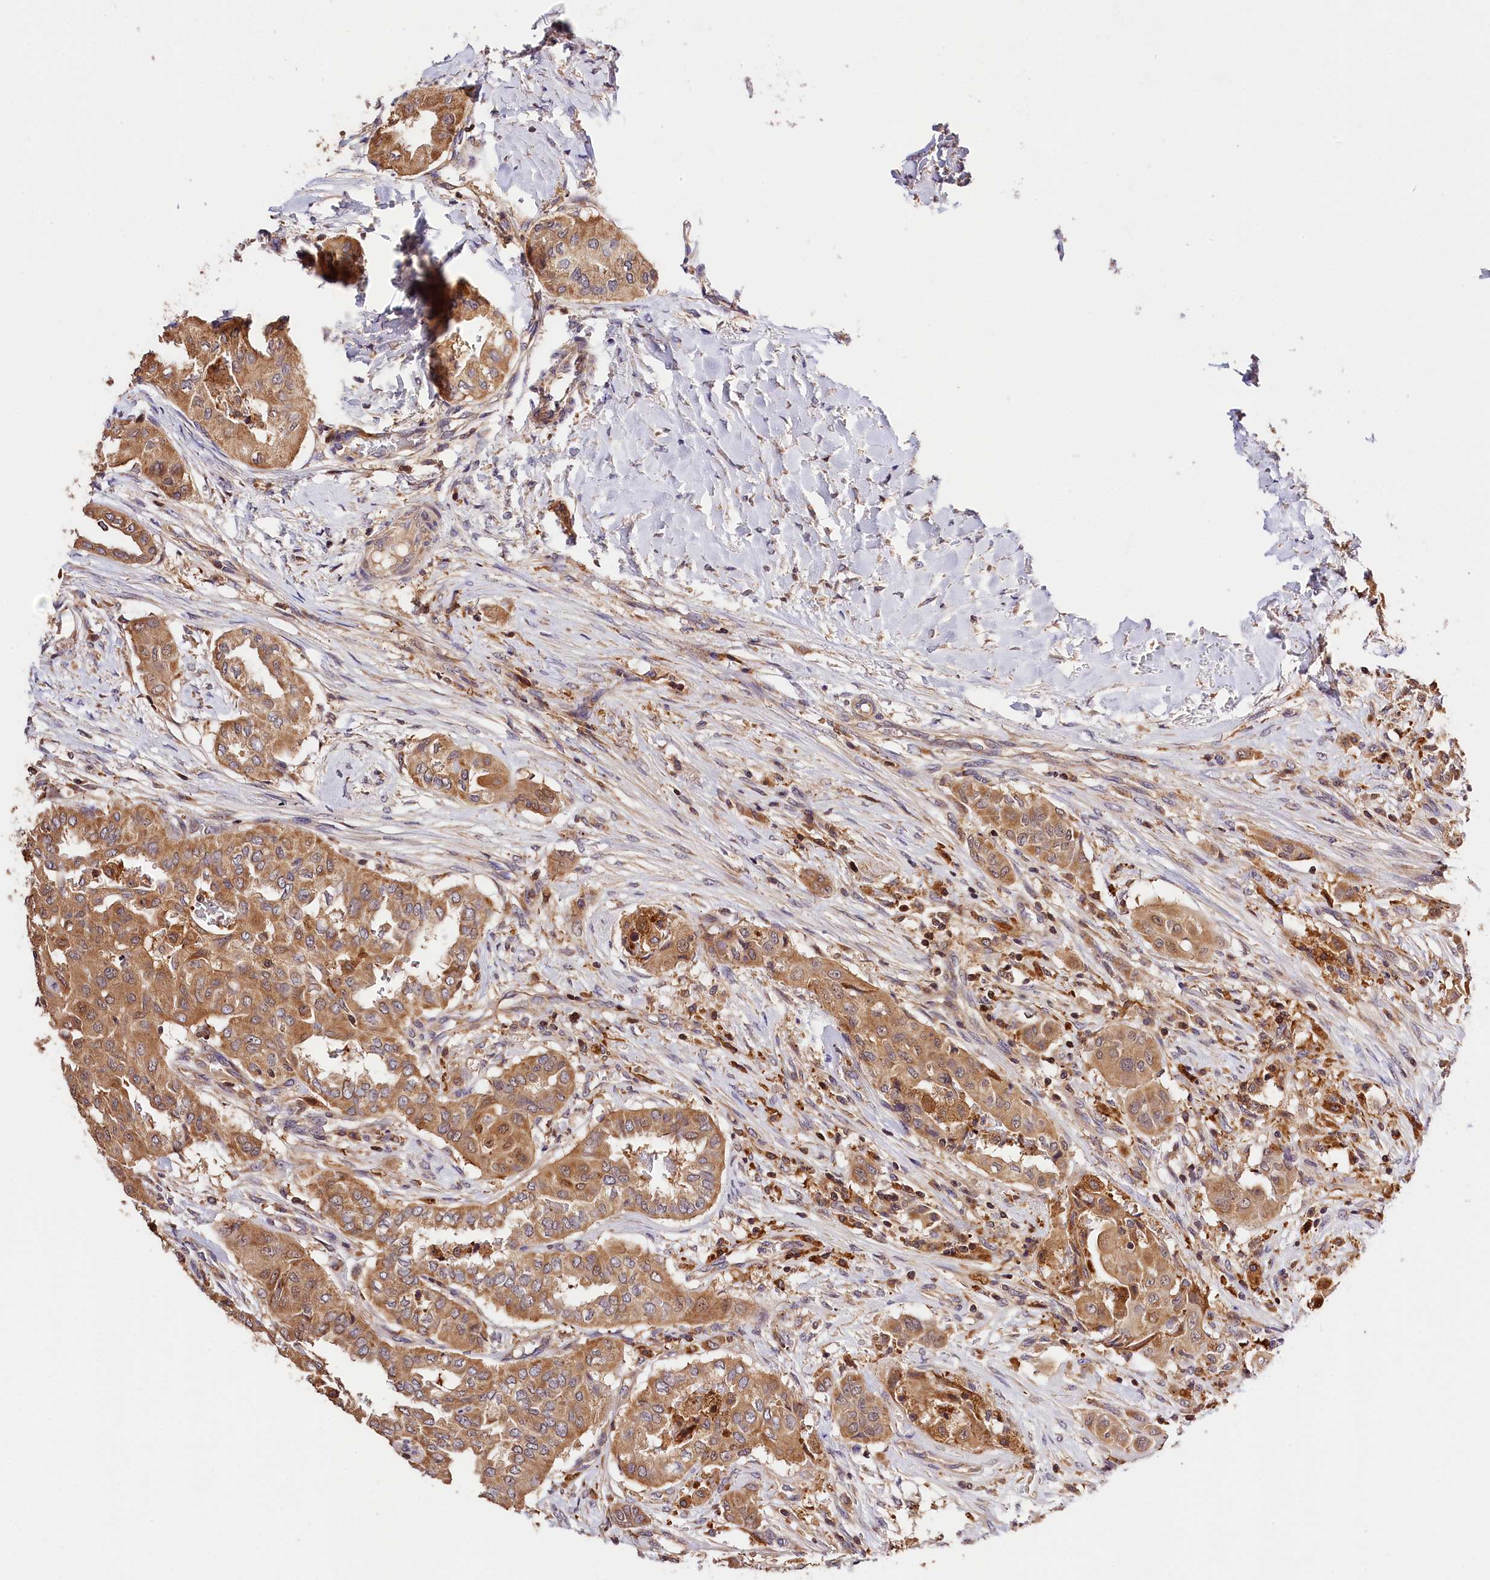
{"staining": {"intensity": "moderate", "quantity": ">75%", "location": "cytoplasmic/membranous"}, "tissue": "thyroid cancer", "cell_type": "Tumor cells", "image_type": "cancer", "snomed": [{"axis": "morphology", "description": "Papillary adenocarcinoma, NOS"}, {"axis": "topography", "description": "Thyroid gland"}], "caption": "Thyroid cancer was stained to show a protein in brown. There is medium levels of moderate cytoplasmic/membranous staining in about >75% of tumor cells.", "gene": "KPTN", "patient": {"sex": "female", "age": 59}}